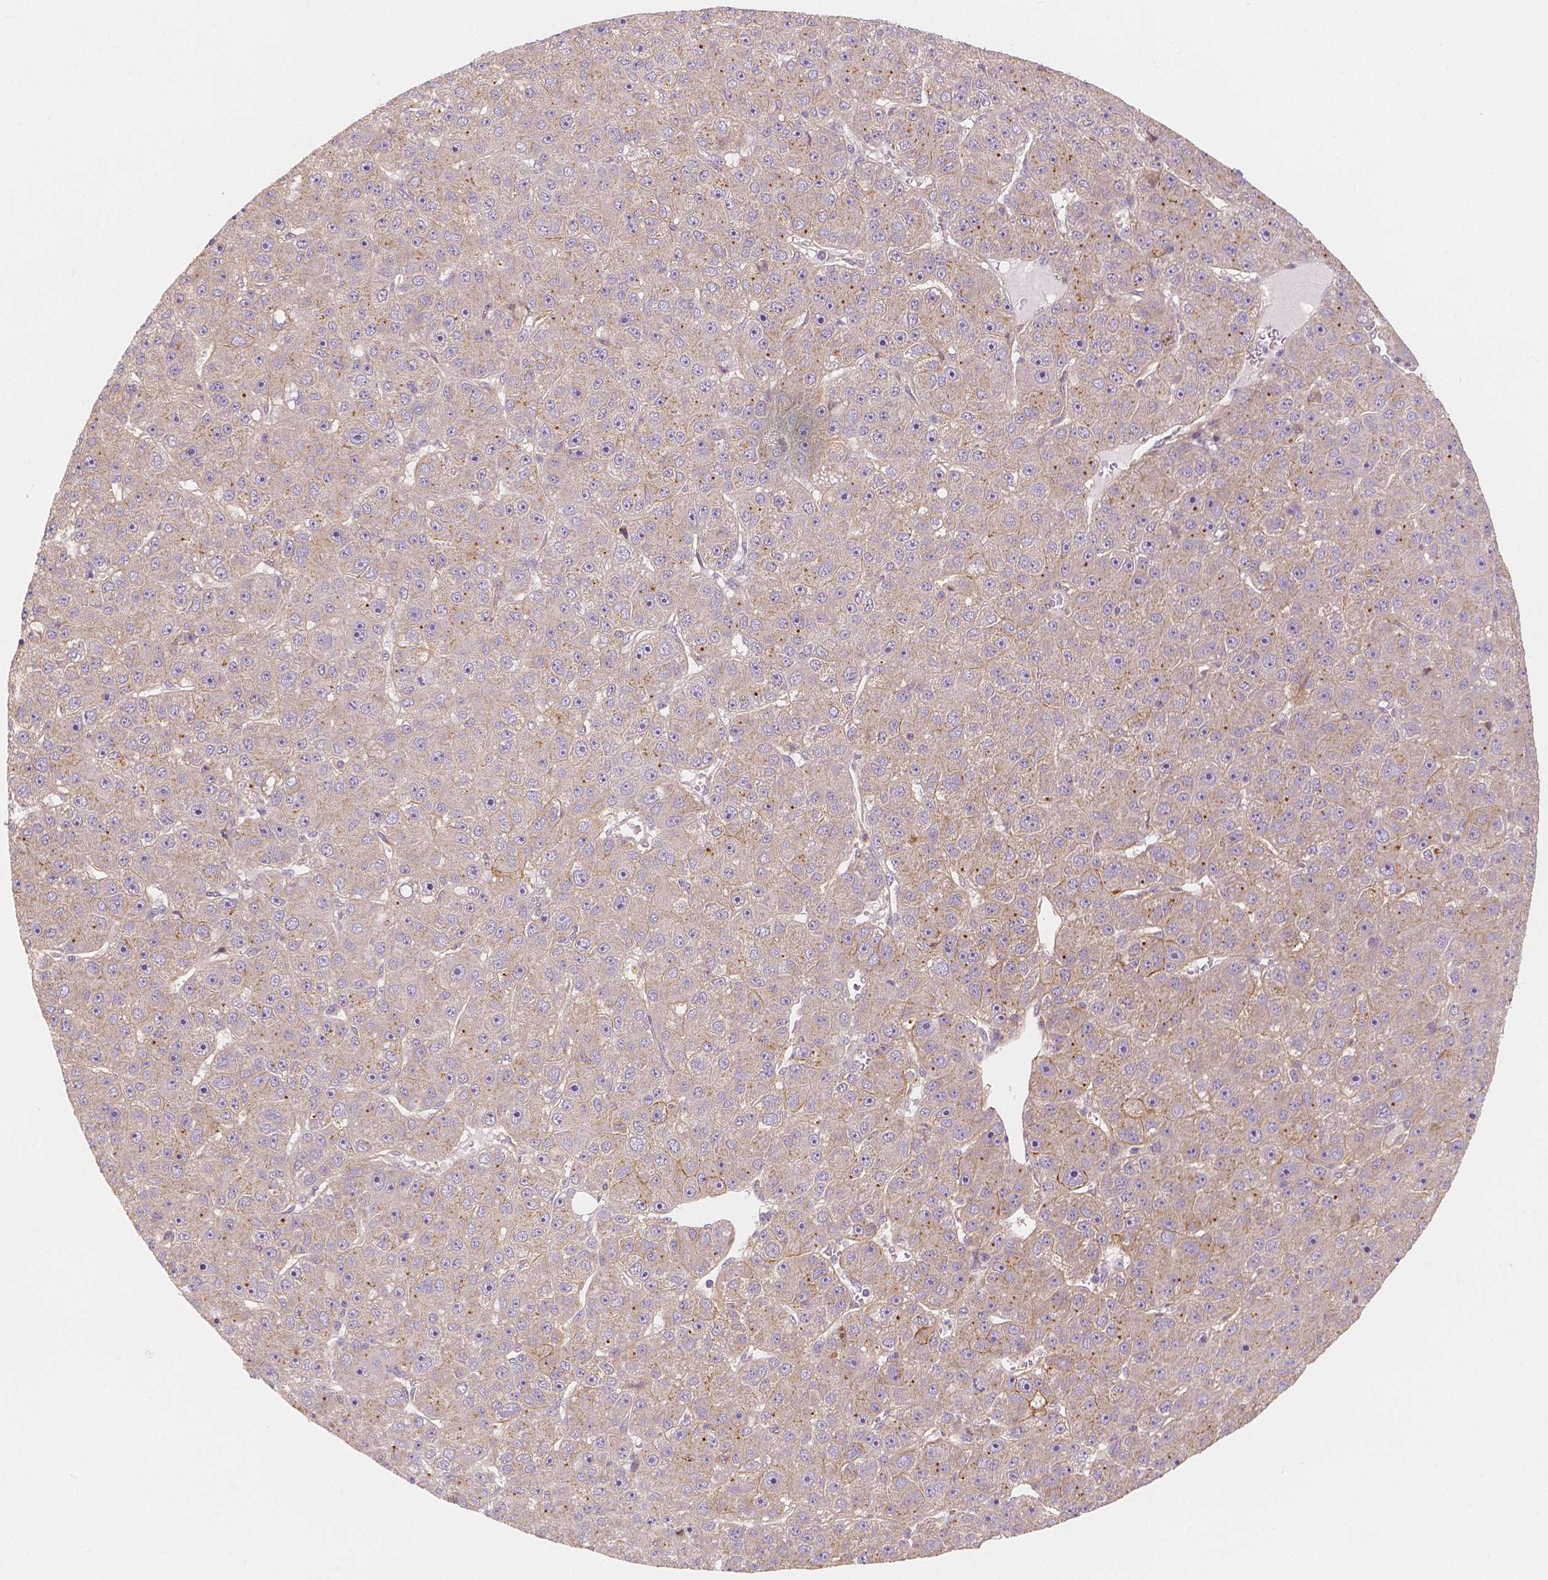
{"staining": {"intensity": "weak", "quantity": "<25%", "location": "cytoplasmic/membranous"}, "tissue": "liver cancer", "cell_type": "Tumor cells", "image_type": "cancer", "snomed": [{"axis": "morphology", "description": "Carcinoma, Hepatocellular, NOS"}, {"axis": "topography", "description": "Liver"}], "caption": "This is a histopathology image of immunohistochemistry staining of liver cancer (hepatocellular carcinoma), which shows no expression in tumor cells.", "gene": "SNX12", "patient": {"sex": "male", "age": 67}}